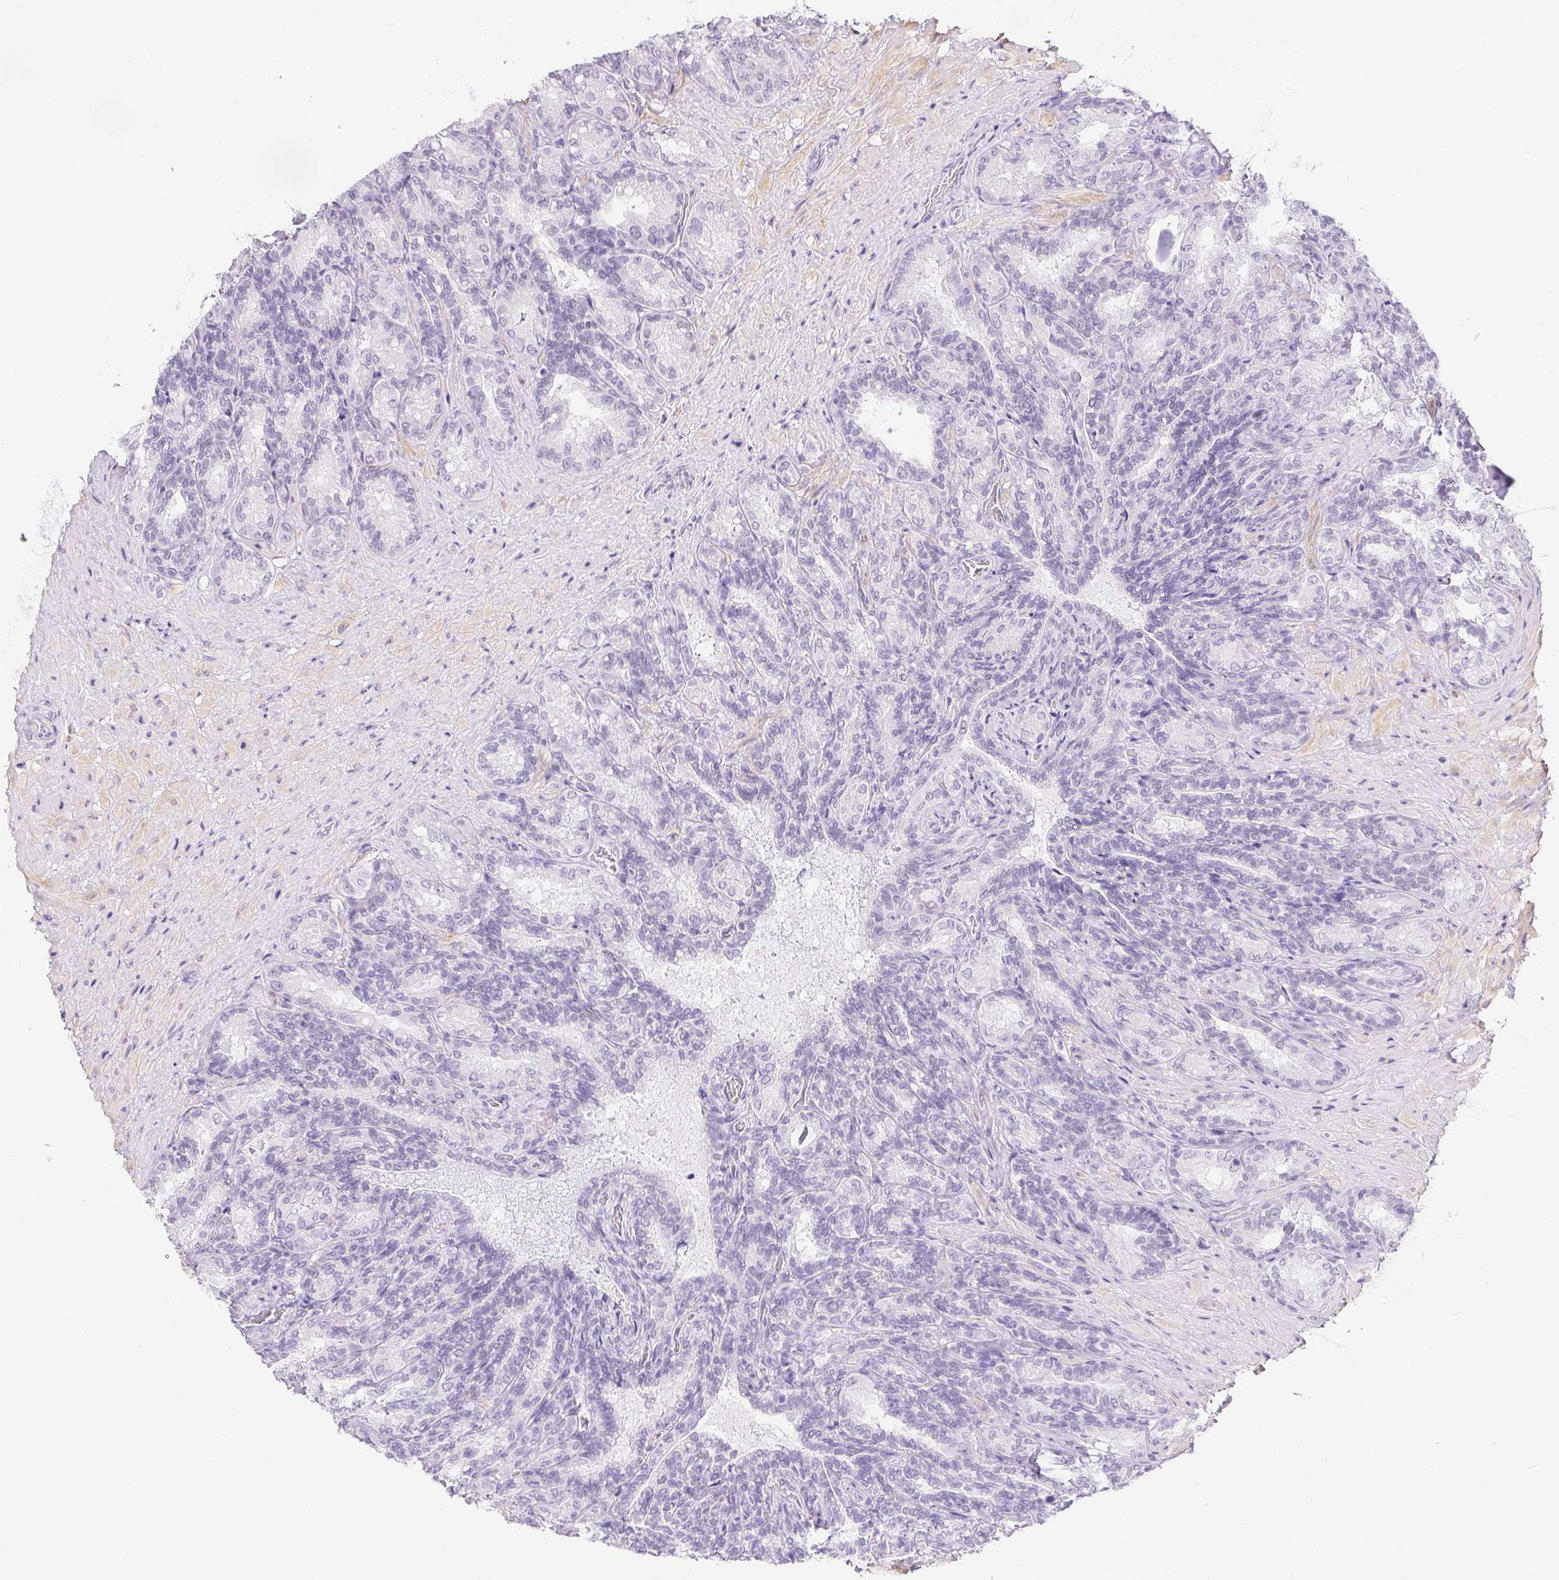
{"staining": {"intensity": "weak", "quantity": "25%-75%", "location": "nuclear"}, "tissue": "seminal vesicle", "cell_type": "Glandular cells", "image_type": "normal", "snomed": [{"axis": "morphology", "description": "Normal tissue, NOS"}, {"axis": "topography", "description": "Seminal veicle"}], "caption": "Immunohistochemical staining of unremarkable seminal vesicle shows low levels of weak nuclear positivity in about 25%-75% of glandular cells. Nuclei are stained in blue.", "gene": "DDX17", "patient": {"sex": "male", "age": 68}}